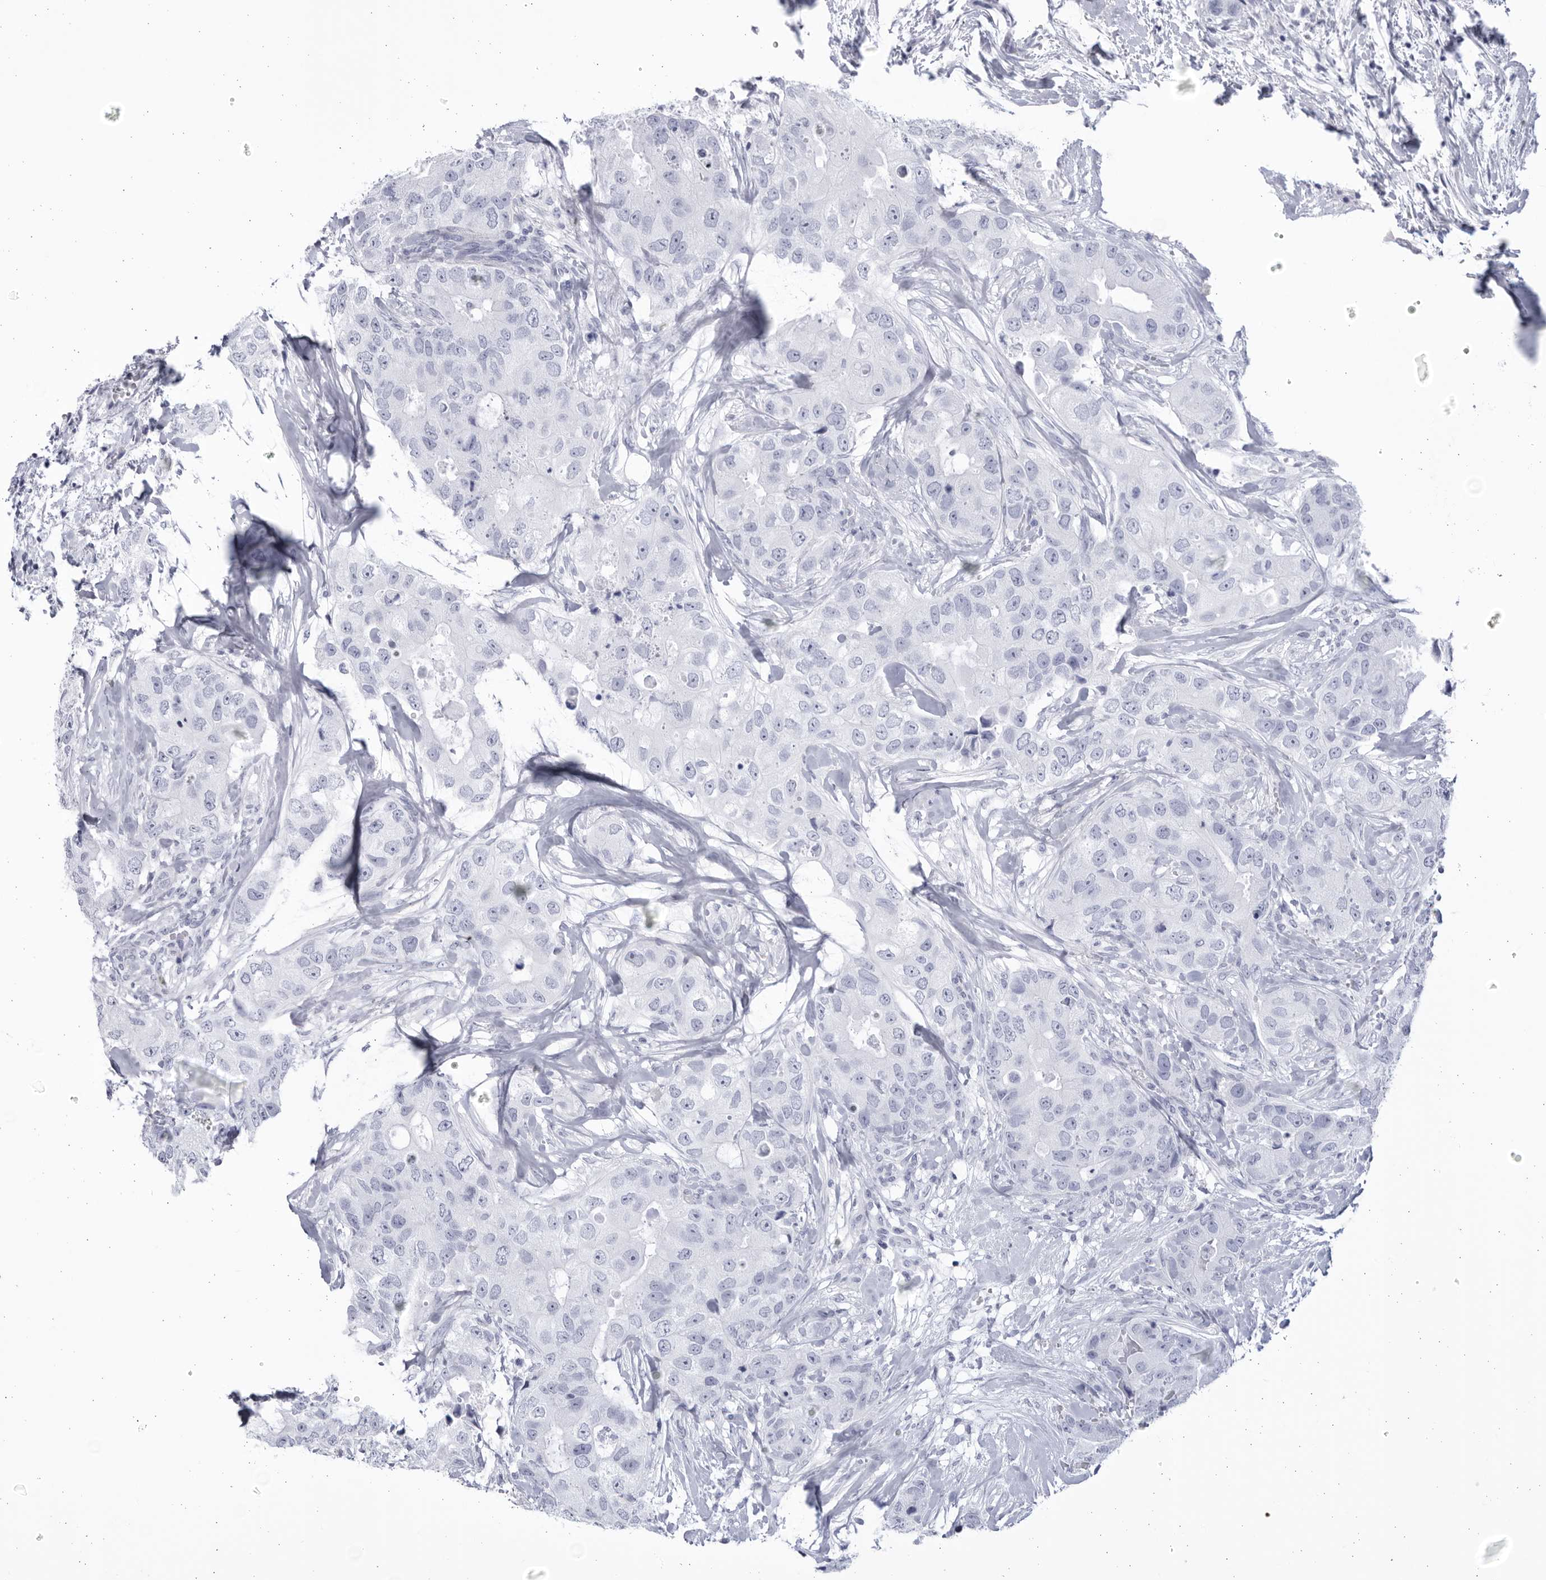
{"staining": {"intensity": "negative", "quantity": "none", "location": "none"}, "tissue": "breast cancer", "cell_type": "Tumor cells", "image_type": "cancer", "snomed": [{"axis": "morphology", "description": "Duct carcinoma"}, {"axis": "topography", "description": "Breast"}], "caption": "High magnification brightfield microscopy of infiltrating ductal carcinoma (breast) stained with DAB (brown) and counterstained with hematoxylin (blue): tumor cells show no significant positivity. (DAB (3,3'-diaminobenzidine) immunohistochemistry, high magnification).", "gene": "CCDC181", "patient": {"sex": "female", "age": 62}}